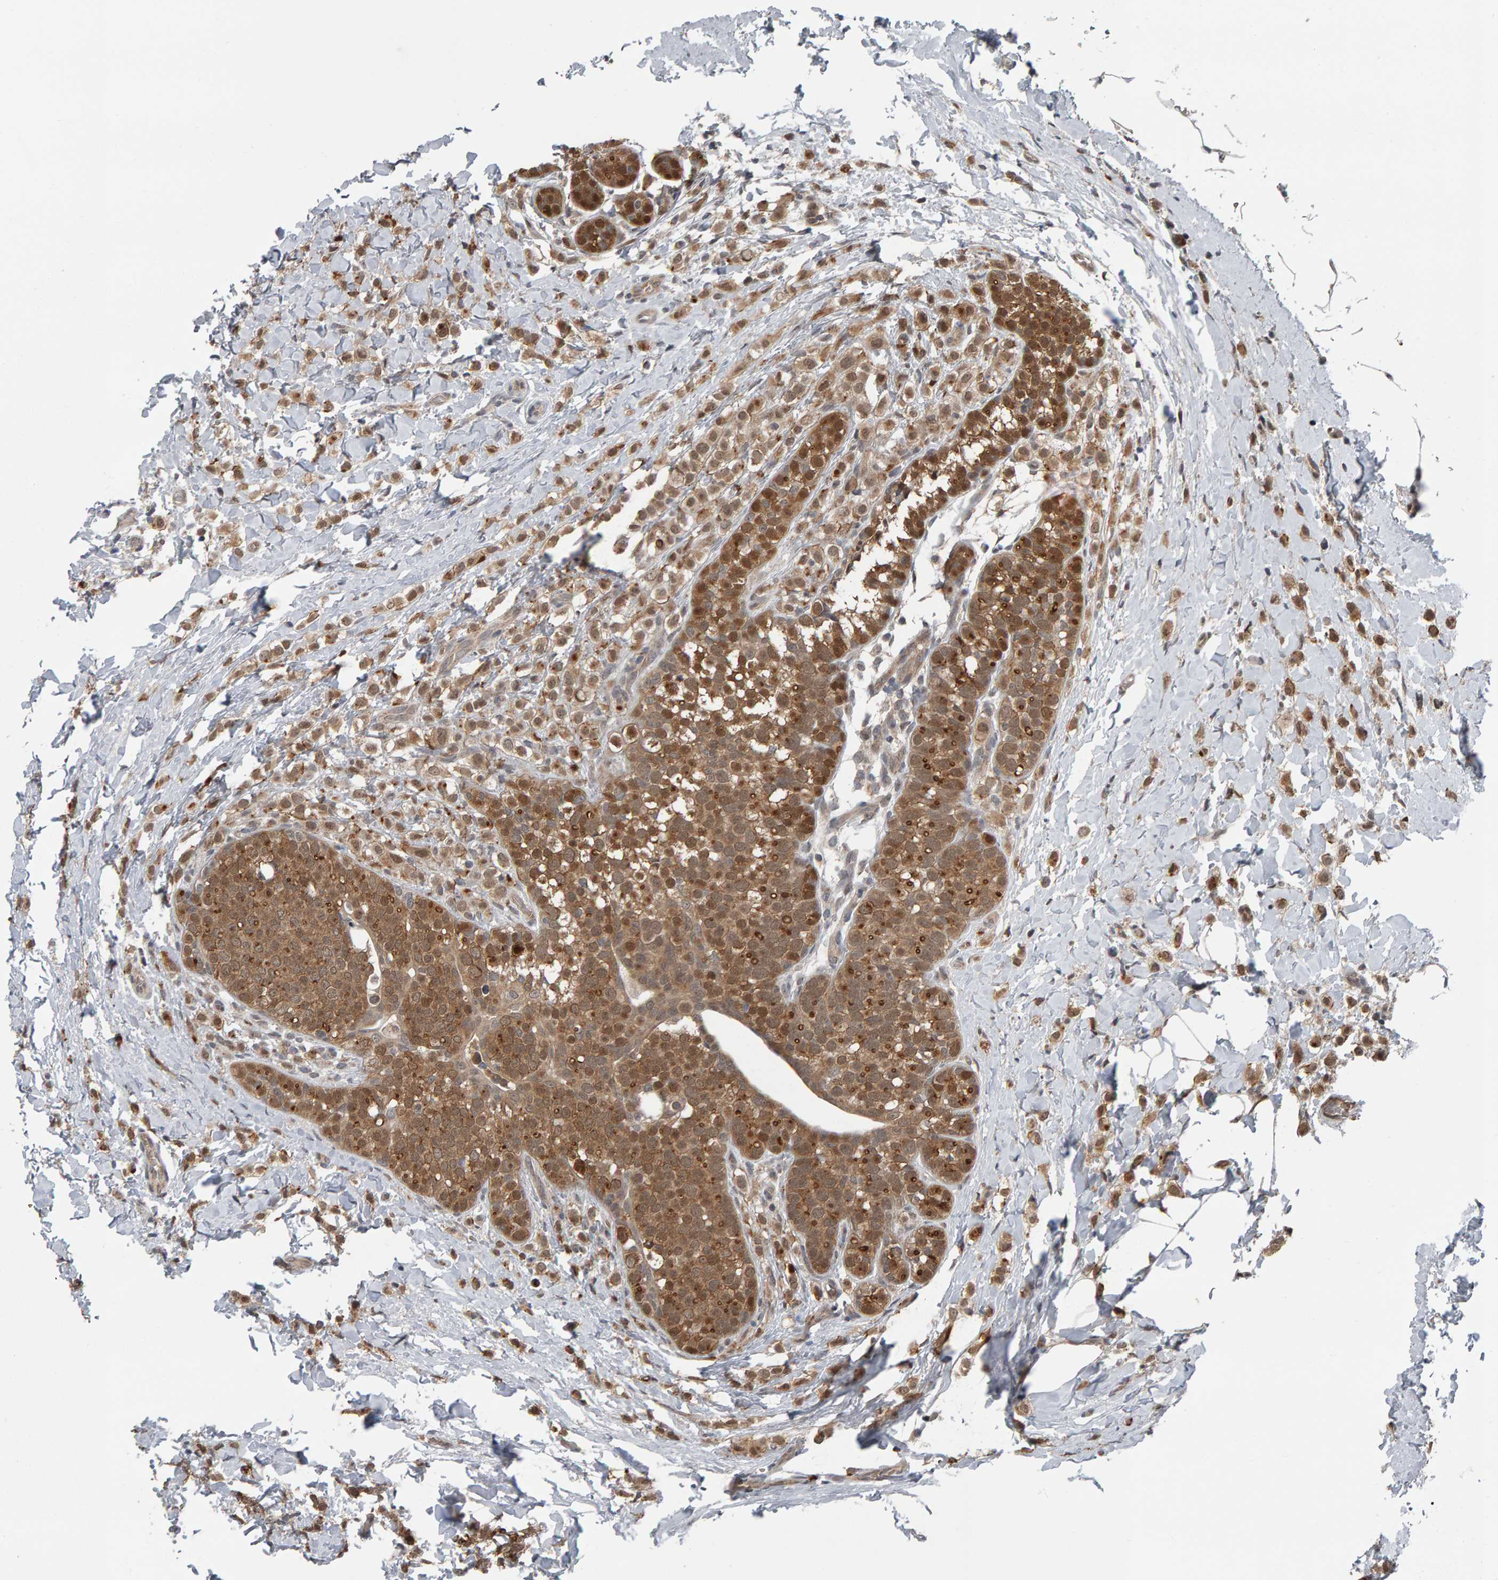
{"staining": {"intensity": "moderate", "quantity": ">75%", "location": "cytoplasmic/membranous,nuclear"}, "tissue": "breast cancer", "cell_type": "Tumor cells", "image_type": "cancer", "snomed": [{"axis": "morphology", "description": "Lobular carcinoma"}, {"axis": "topography", "description": "Breast"}], "caption": "IHC staining of lobular carcinoma (breast), which reveals medium levels of moderate cytoplasmic/membranous and nuclear staining in about >75% of tumor cells indicating moderate cytoplasmic/membranous and nuclear protein expression. The staining was performed using DAB (brown) for protein detection and nuclei were counterstained in hematoxylin (blue).", "gene": "COASY", "patient": {"sex": "female", "age": 50}}